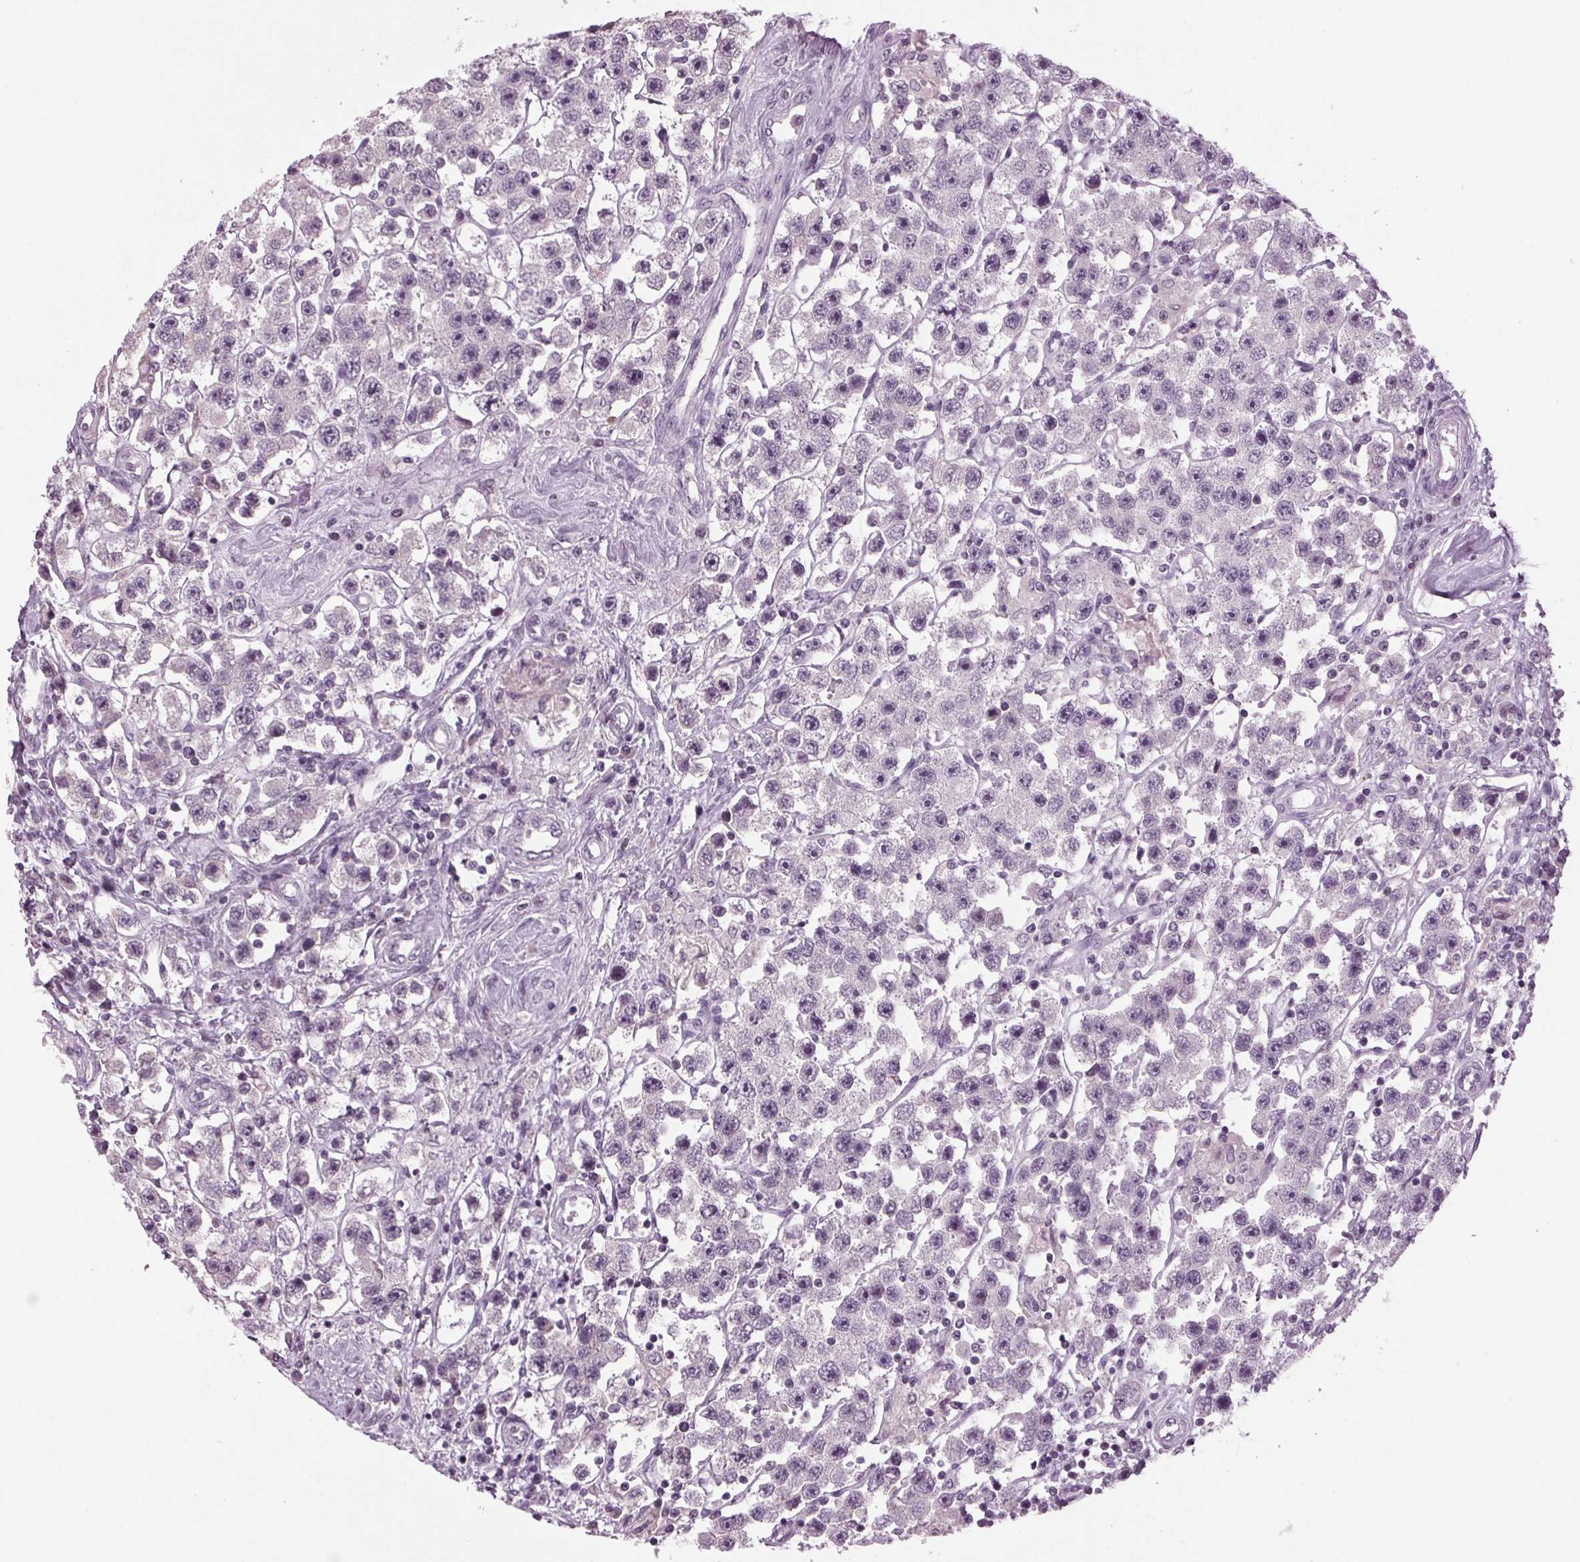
{"staining": {"intensity": "negative", "quantity": "none", "location": "none"}, "tissue": "testis cancer", "cell_type": "Tumor cells", "image_type": "cancer", "snomed": [{"axis": "morphology", "description": "Seminoma, NOS"}, {"axis": "topography", "description": "Testis"}], "caption": "The micrograph demonstrates no staining of tumor cells in seminoma (testis).", "gene": "DNAH12", "patient": {"sex": "male", "age": 45}}